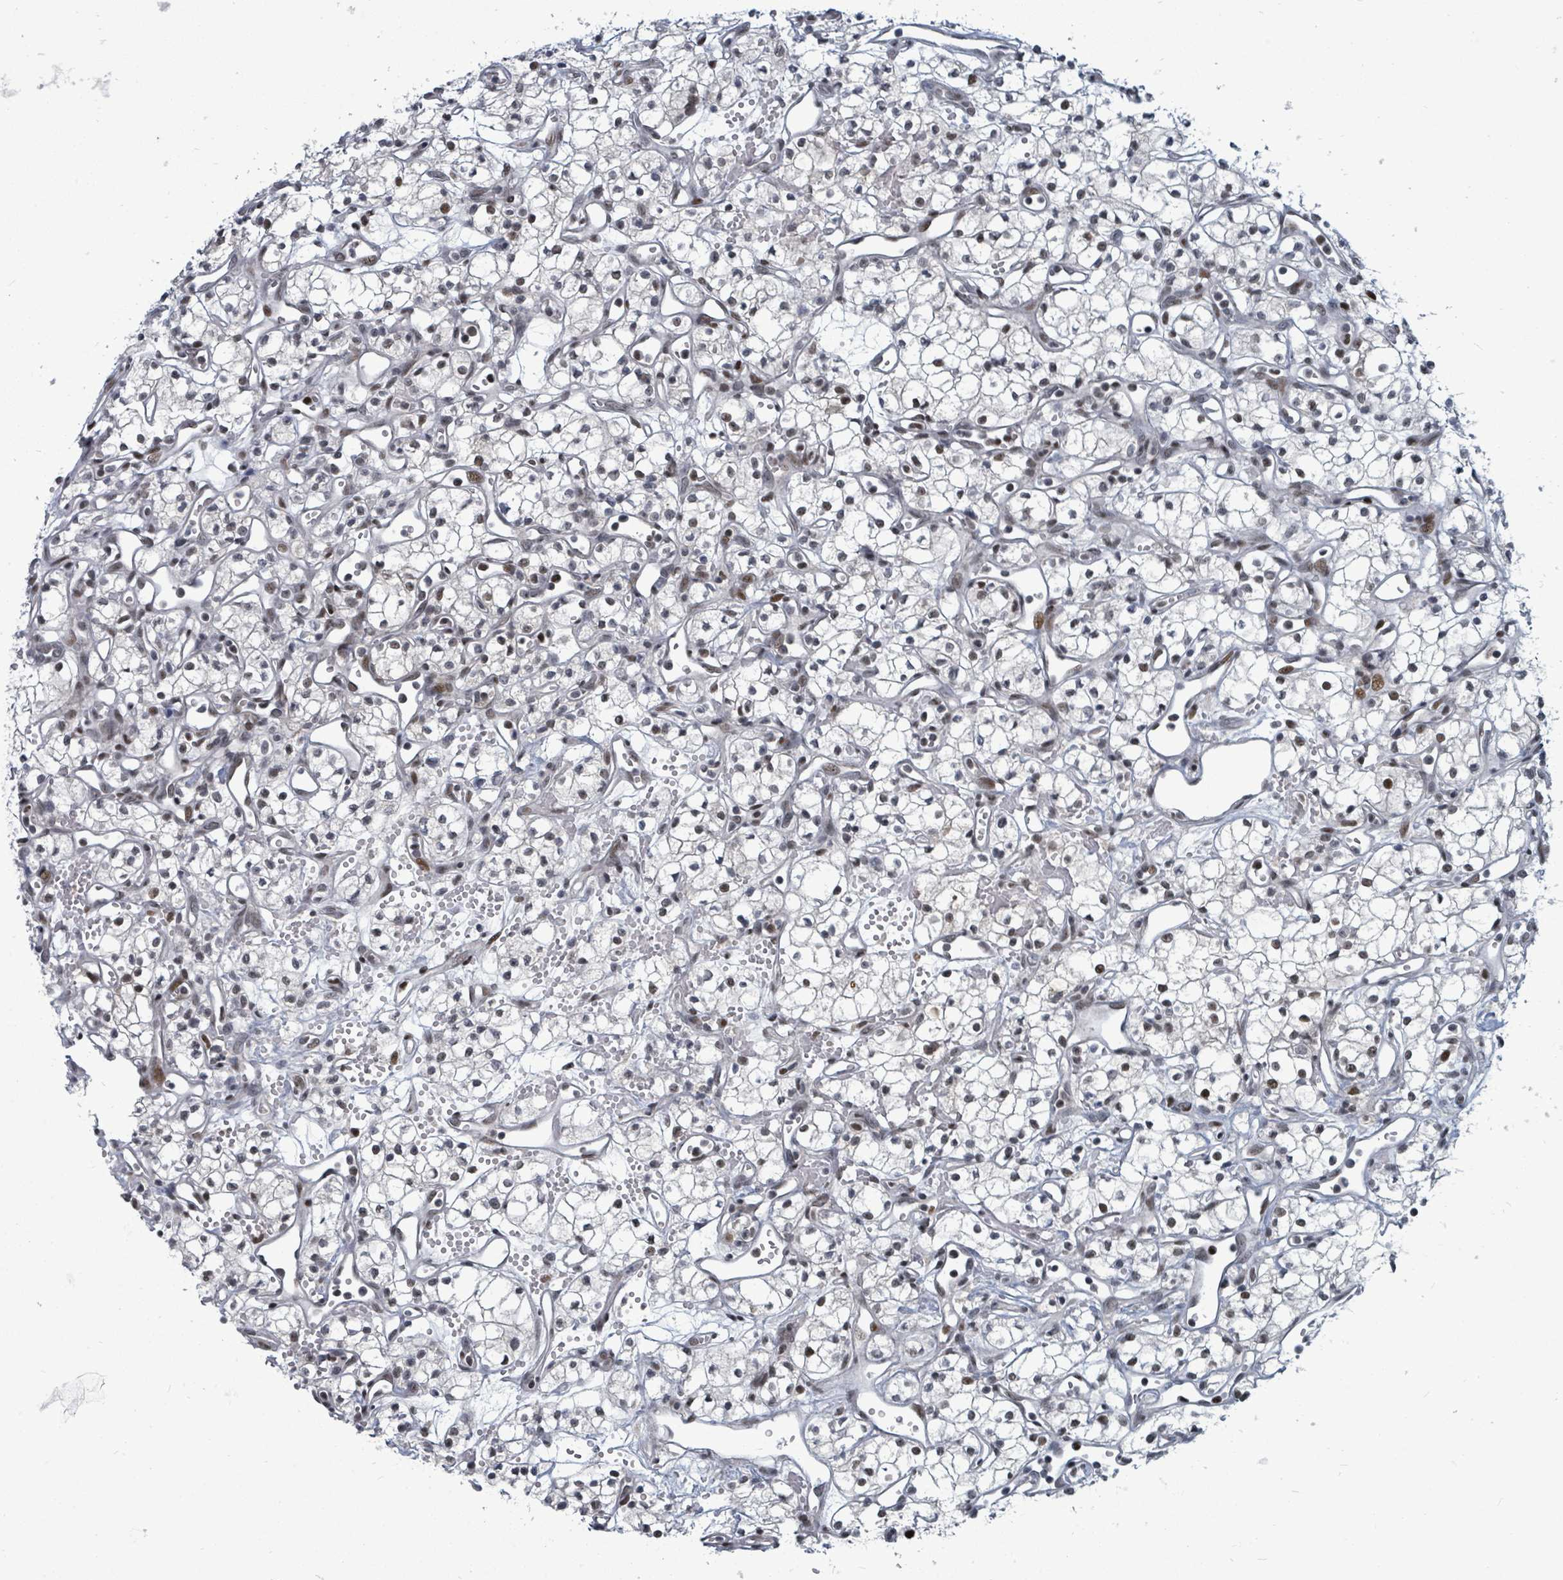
{"staining": {"intensity": "weak", "quantity": "25%-75%", "location": "nuclear"}, "tissue": "renal cancer", "cell_type": "Tumor cells", "image_type": "cancer", "snomed": [{"axis": "morphology", "description": "Adenocarcinoma, NOS"}, {"axis": "topography", "description": "Kidney"}], "caption": "Adenocarcinoma (renal) stained with a brown dye displays weak nuclear positive expression in about 25%-75% of tumor cells.", "gene": "UCK1", "patient": {"sex": "male", "age": 59}}